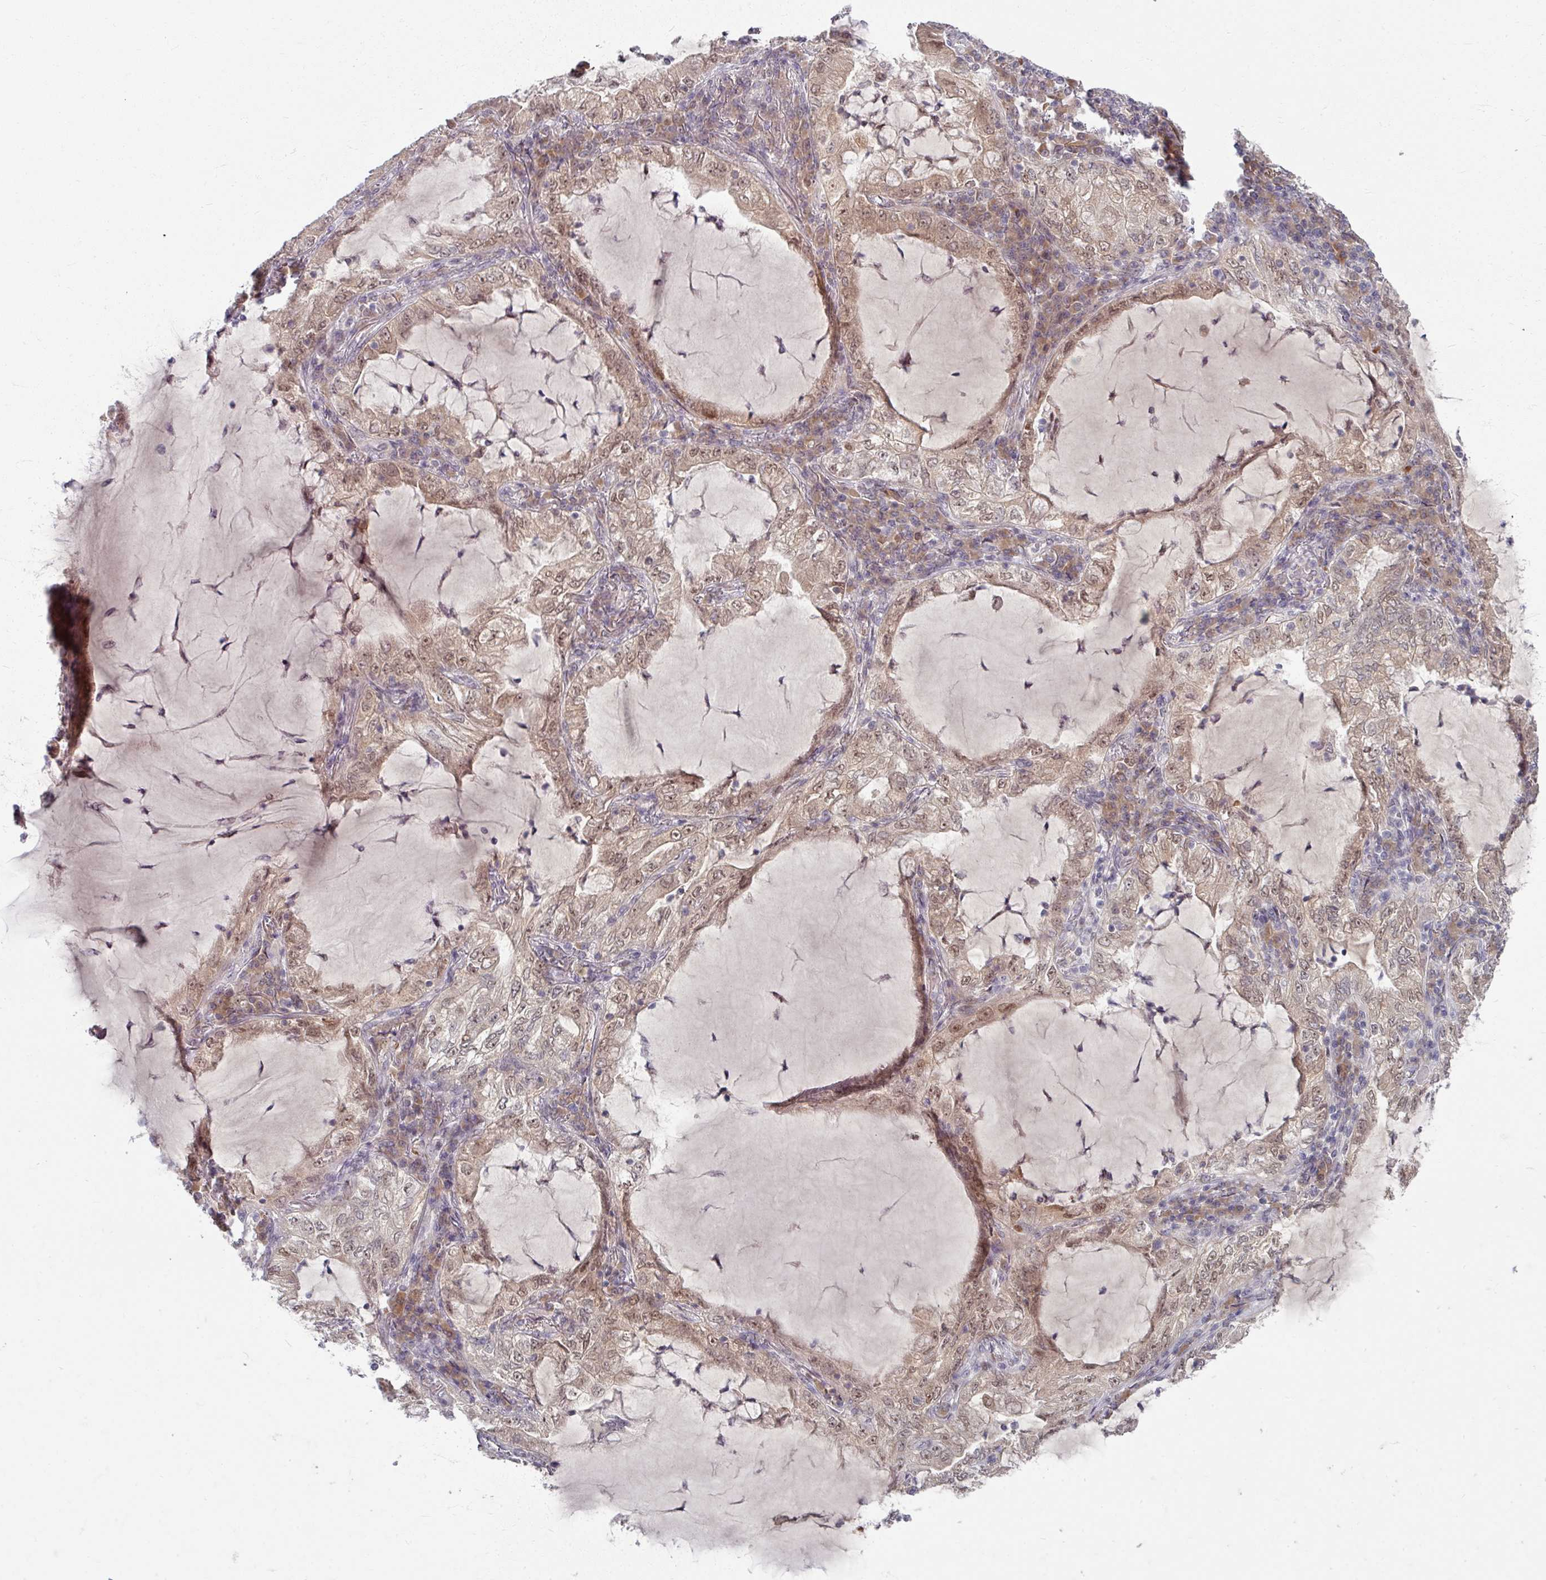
{"staining": {"intensity": "moderate", "quantity": ">75%", "location": "cytoplasmic/membranous,nuclear"}, "tissue": "lung cancer", "cell_type": "Tumor cells", "image_type": "cancer", "snomed": [{"axis": "morphology", "description": "Adenocarcinoma, NOS"}, {"axis": "topography", "description": "Lung"}], "caption": "Lung cancer was stained to show a protein in brown. There is medium levels of moderate cytoplasmic/membranous and nuclear staining in approximately >75% of tumor cells.", "gene": "KLC3", "patient": {"sex": "female", "age": 73}}